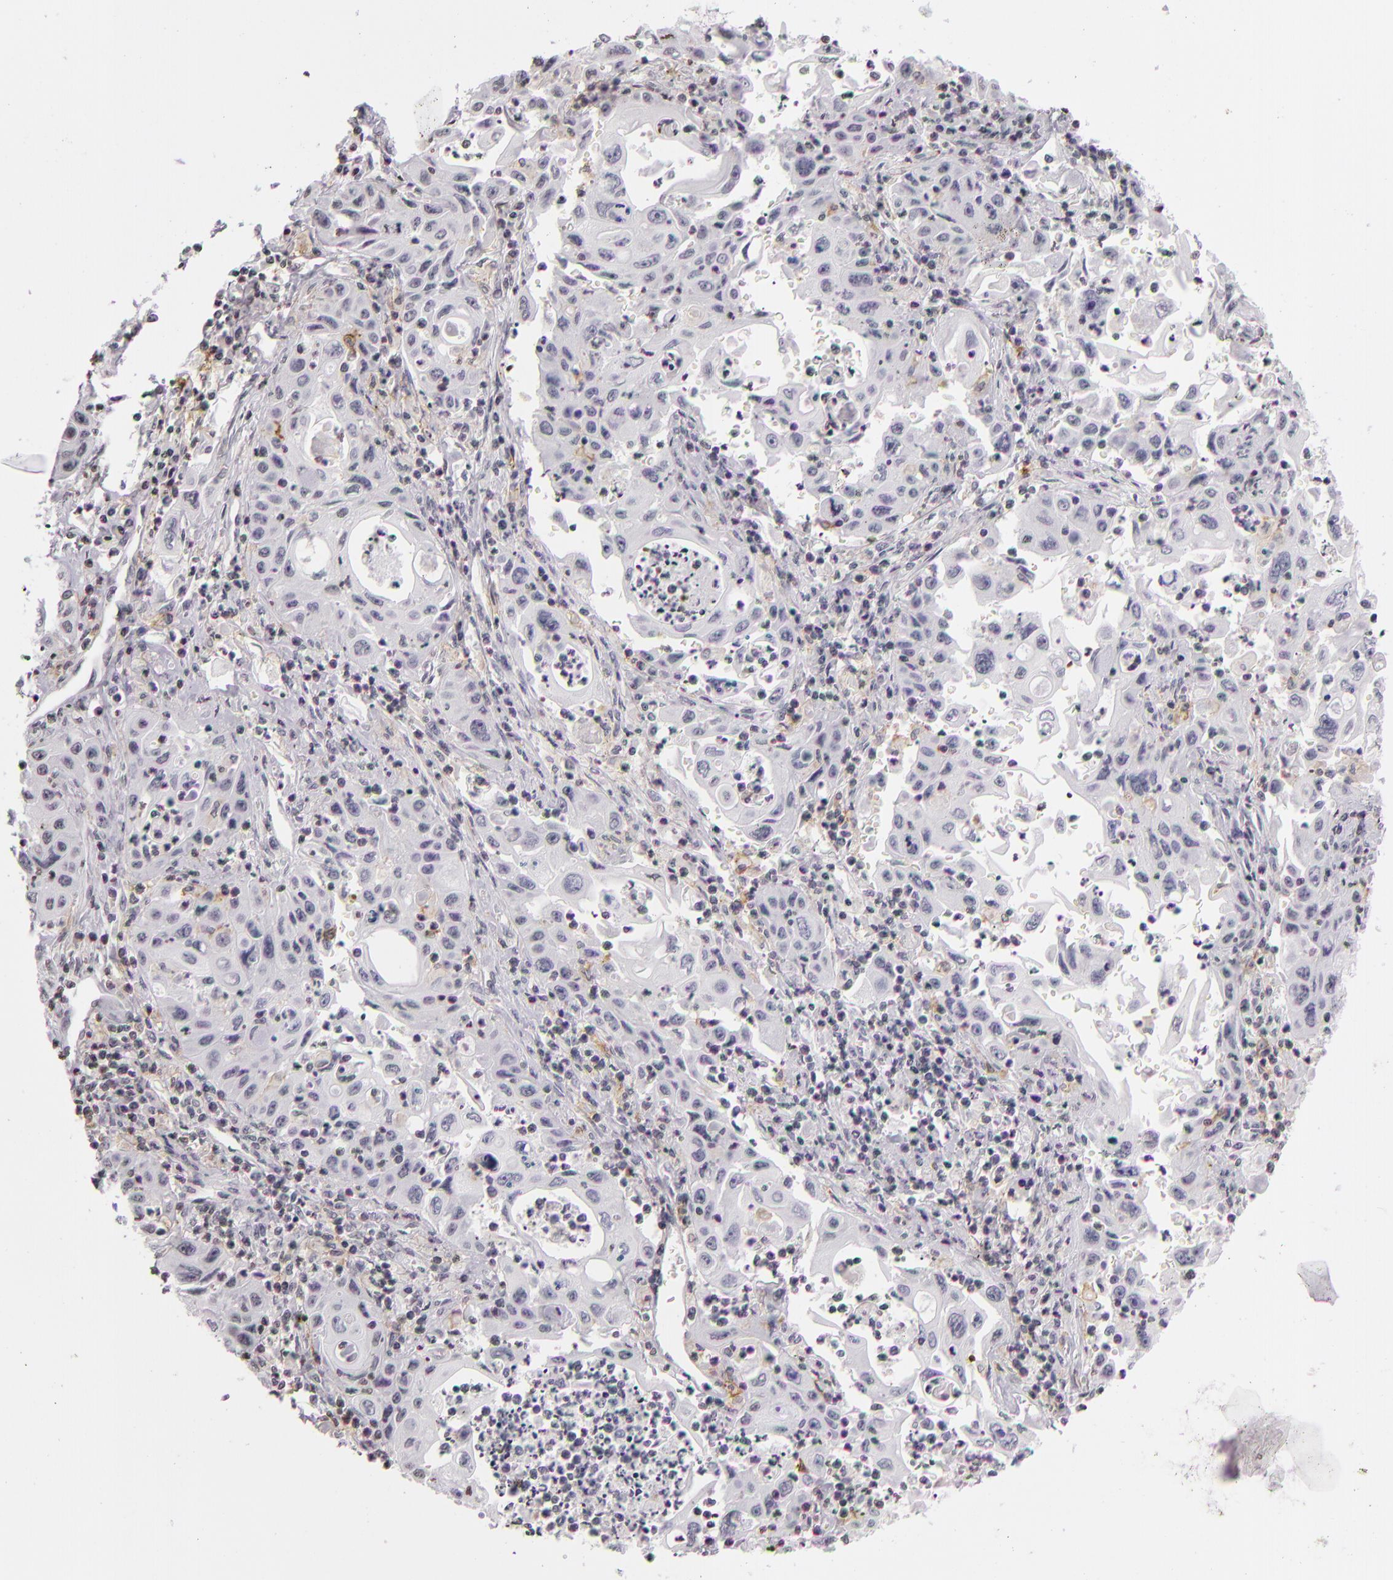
{"staining": {"intensity": "negative", "quantity": "none", "location": "none"}, "tissue": "pancreatic cancer", "cell_type": "Tumor cells", "image_type": "cancer", "snomed": [{"axis": "morphology", "description": "Adenocarcinoma, NOS"}, {"axis": "topography", "description": "Pancreas"}], "caption": "IHC photomicrograph of neoplastic tissue: pancreatic cancer stained with DAB demonstrates no significant protein positivity in tumor cells.", "gene": "CD40", "patient": {"sex": "male", "age": 70}}